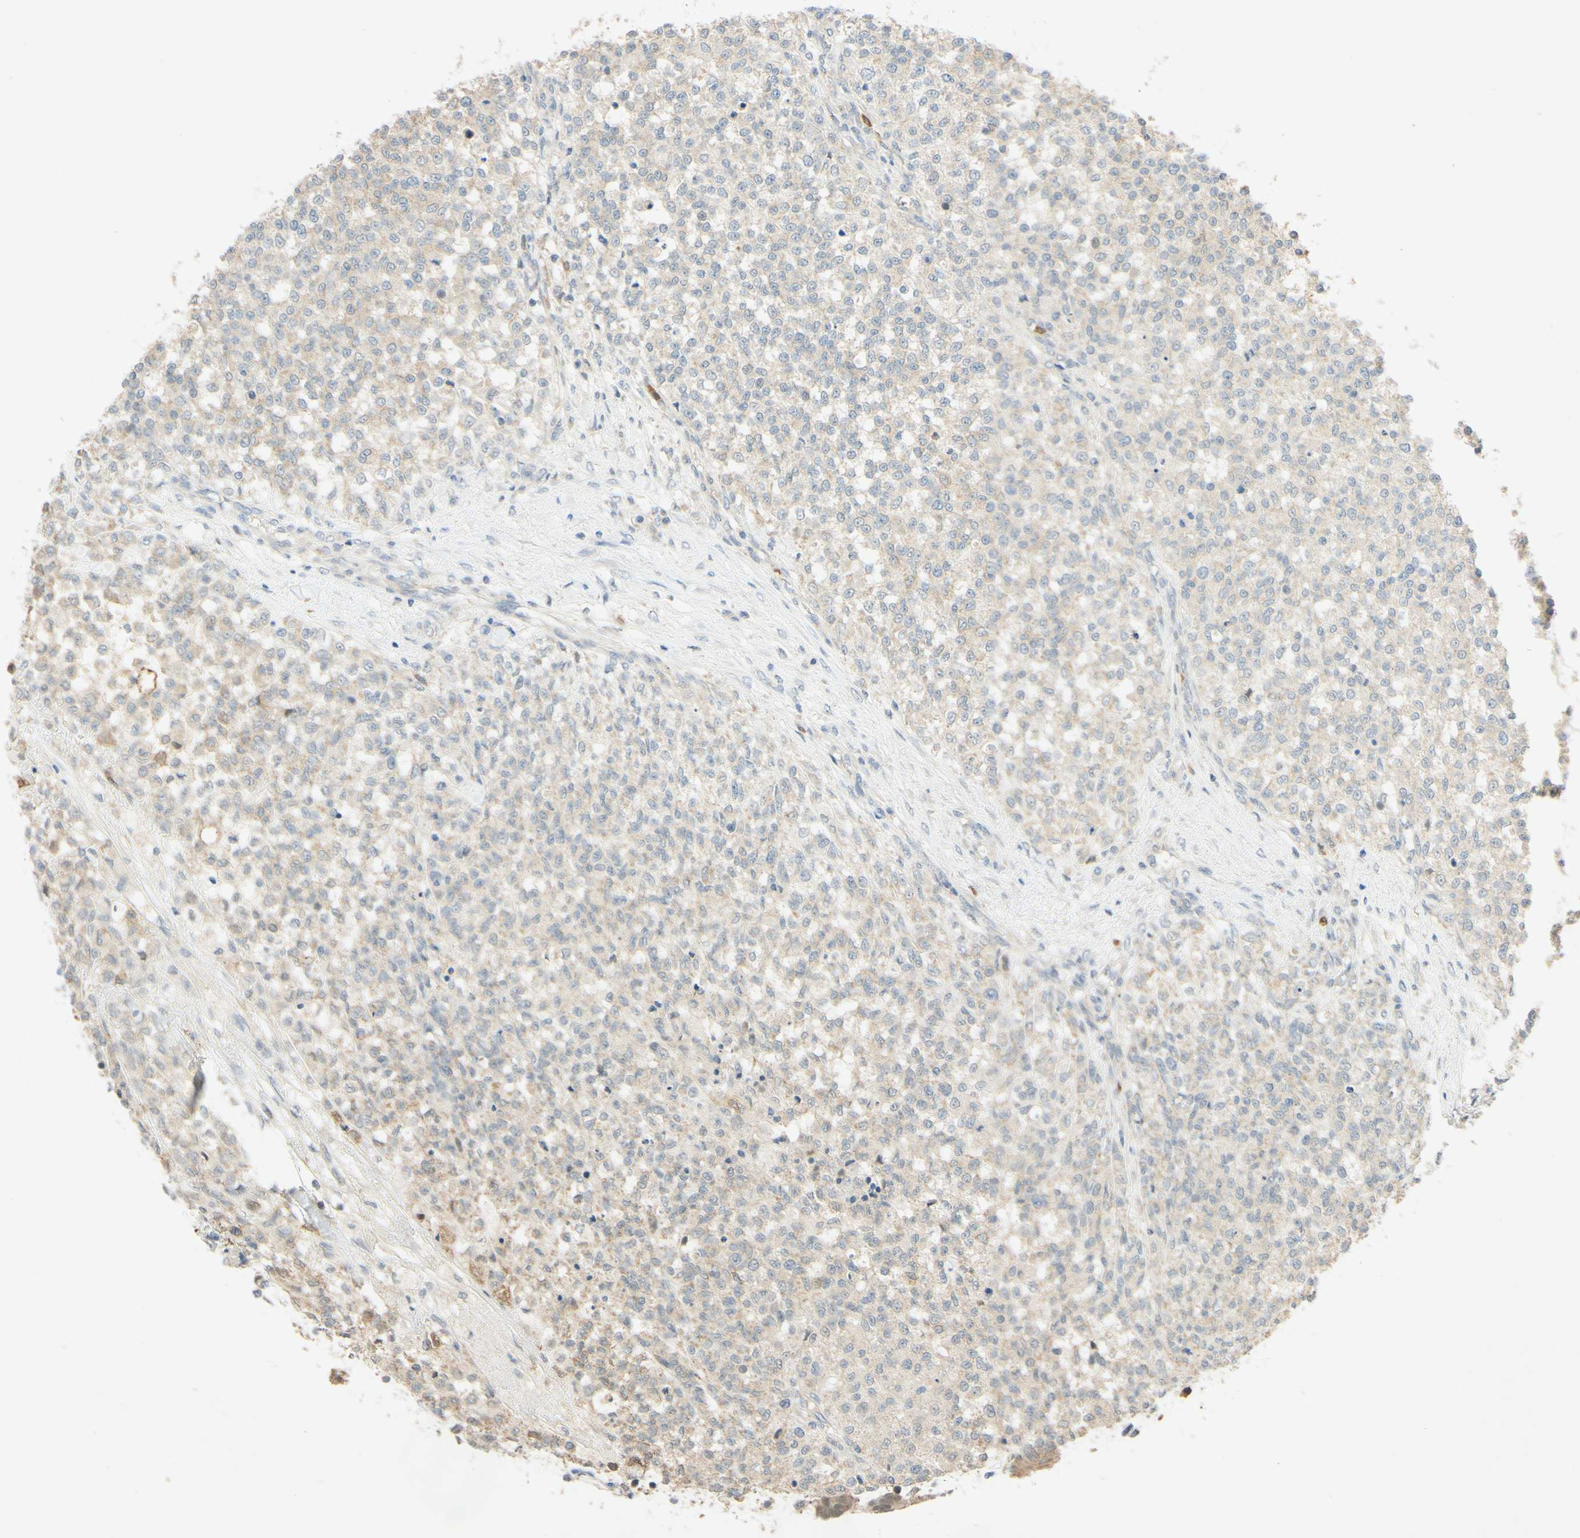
{"staining": {"intensity": "weak", "quantity": ">75%", "location": "cytoplasmic/membranous"}, "tissue": "testis cancer", "cell_type": "Tumor cells", "image_type": "cancer", "snomed": [{"axis": "morphology", "description": "Seminoma, NOS"}, {"axis": "topography", "description": "Testis"}], "caption": "Protein staining of testis cancer (seminoma) tissue displays weak cytoplasmic/membranous staining in about >75% of tumor cells. The staining was performed using DAB (3,3'-diaminobenzidine), with brown indicating positive protein expression. Nuclei are stained blue with hematoxylin.", "gene": "GATA1", "patient": {"sex": "male", "age": 59}}